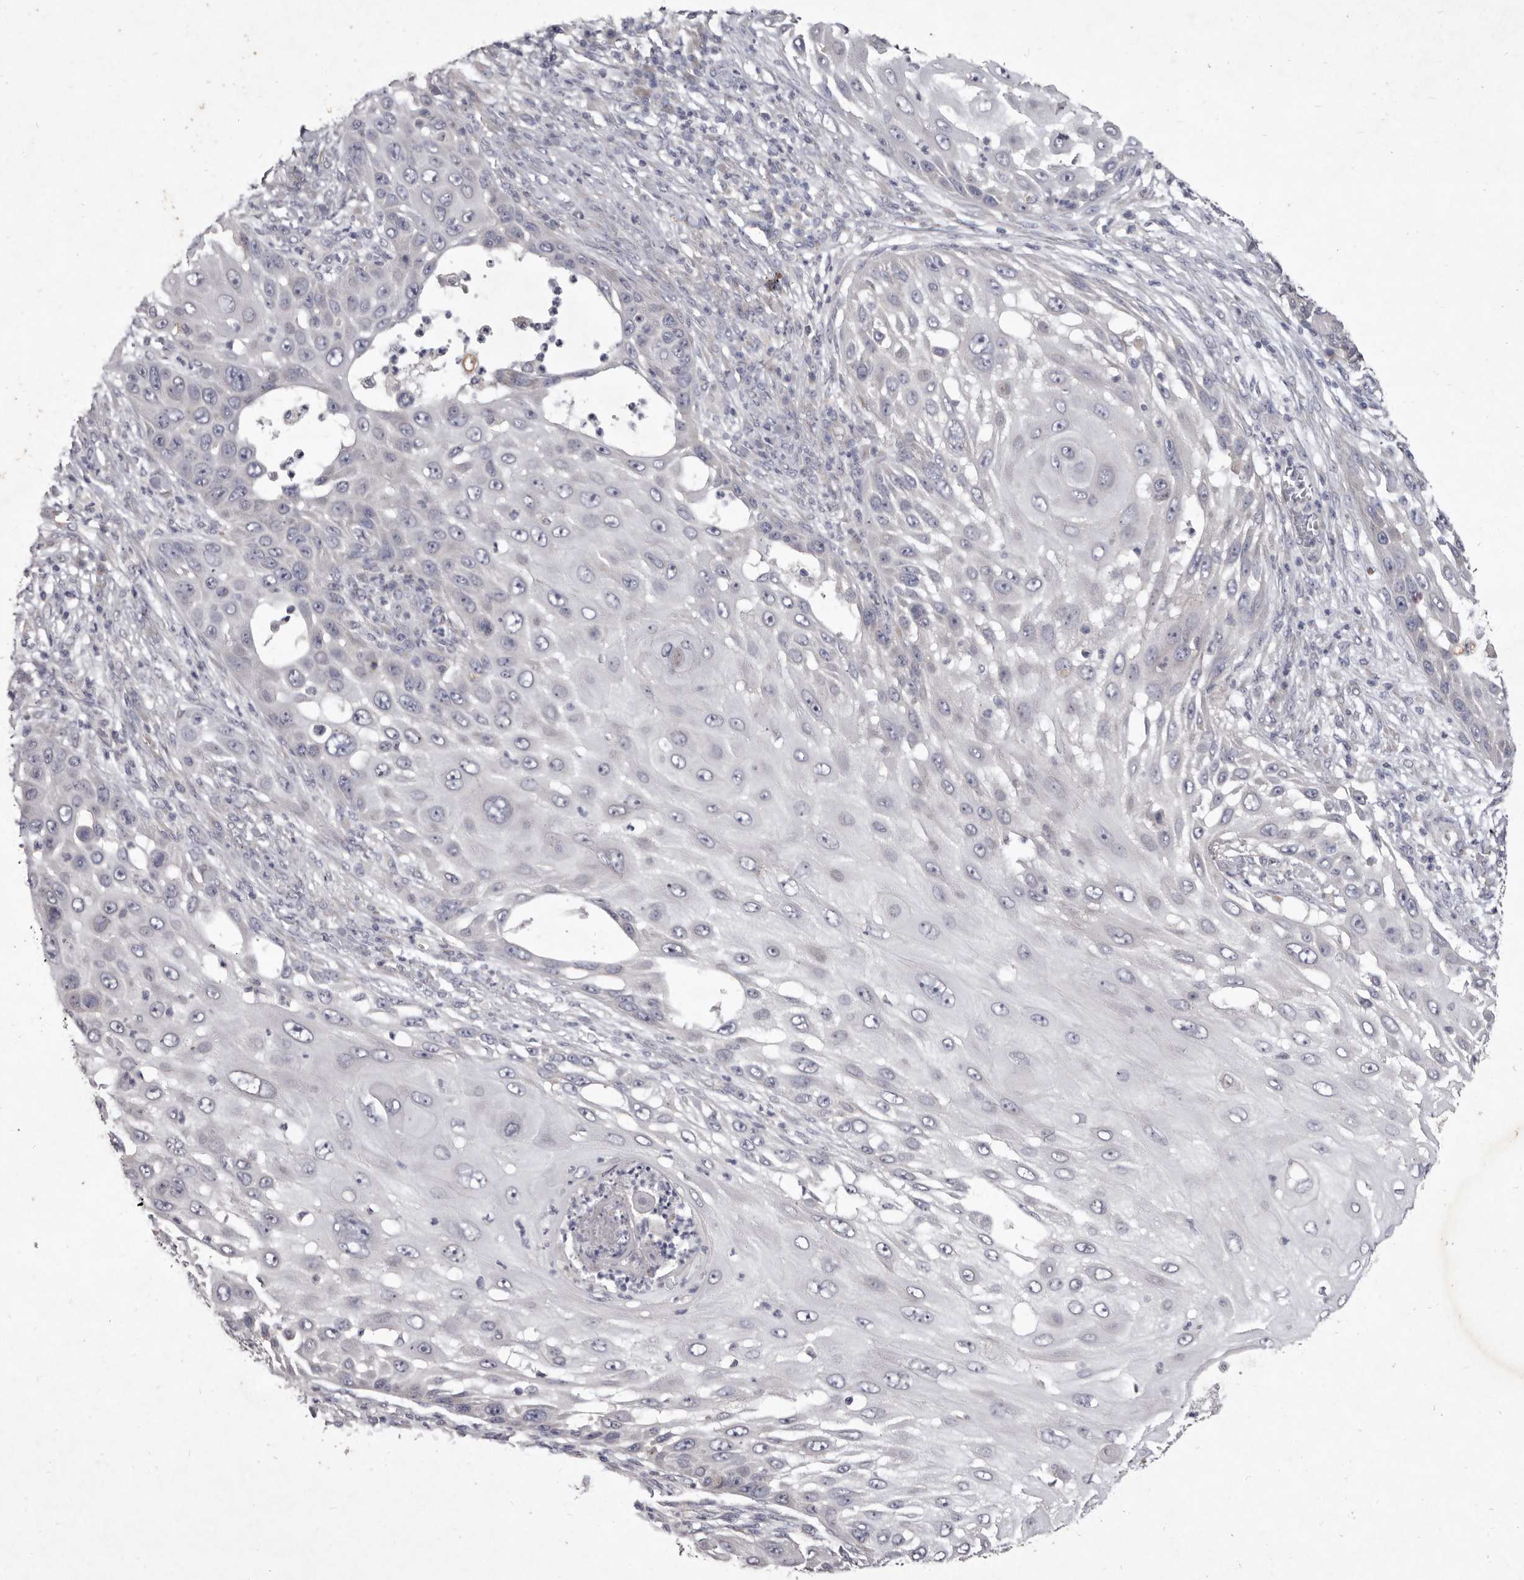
{"staining": {"intensity": "negative", "quantity": "none", "location": "none"}, "tissue": "skin cancer", "cell_type": "Tumor cells", "image_type": "cancer", "snomed": [{"axis": "morphology", "description": "Squamous cell carcinoma, NOS"}, {"axis": "topography", "description": "Skin"}], "caption": "This is an immunohistochemistry (IHC) micrograph of squamous cell carcinoma (skin). There is no positivity in tumor cells.", "gene": "P2RX6", "patient": {"sex": "female", "age": 44}}